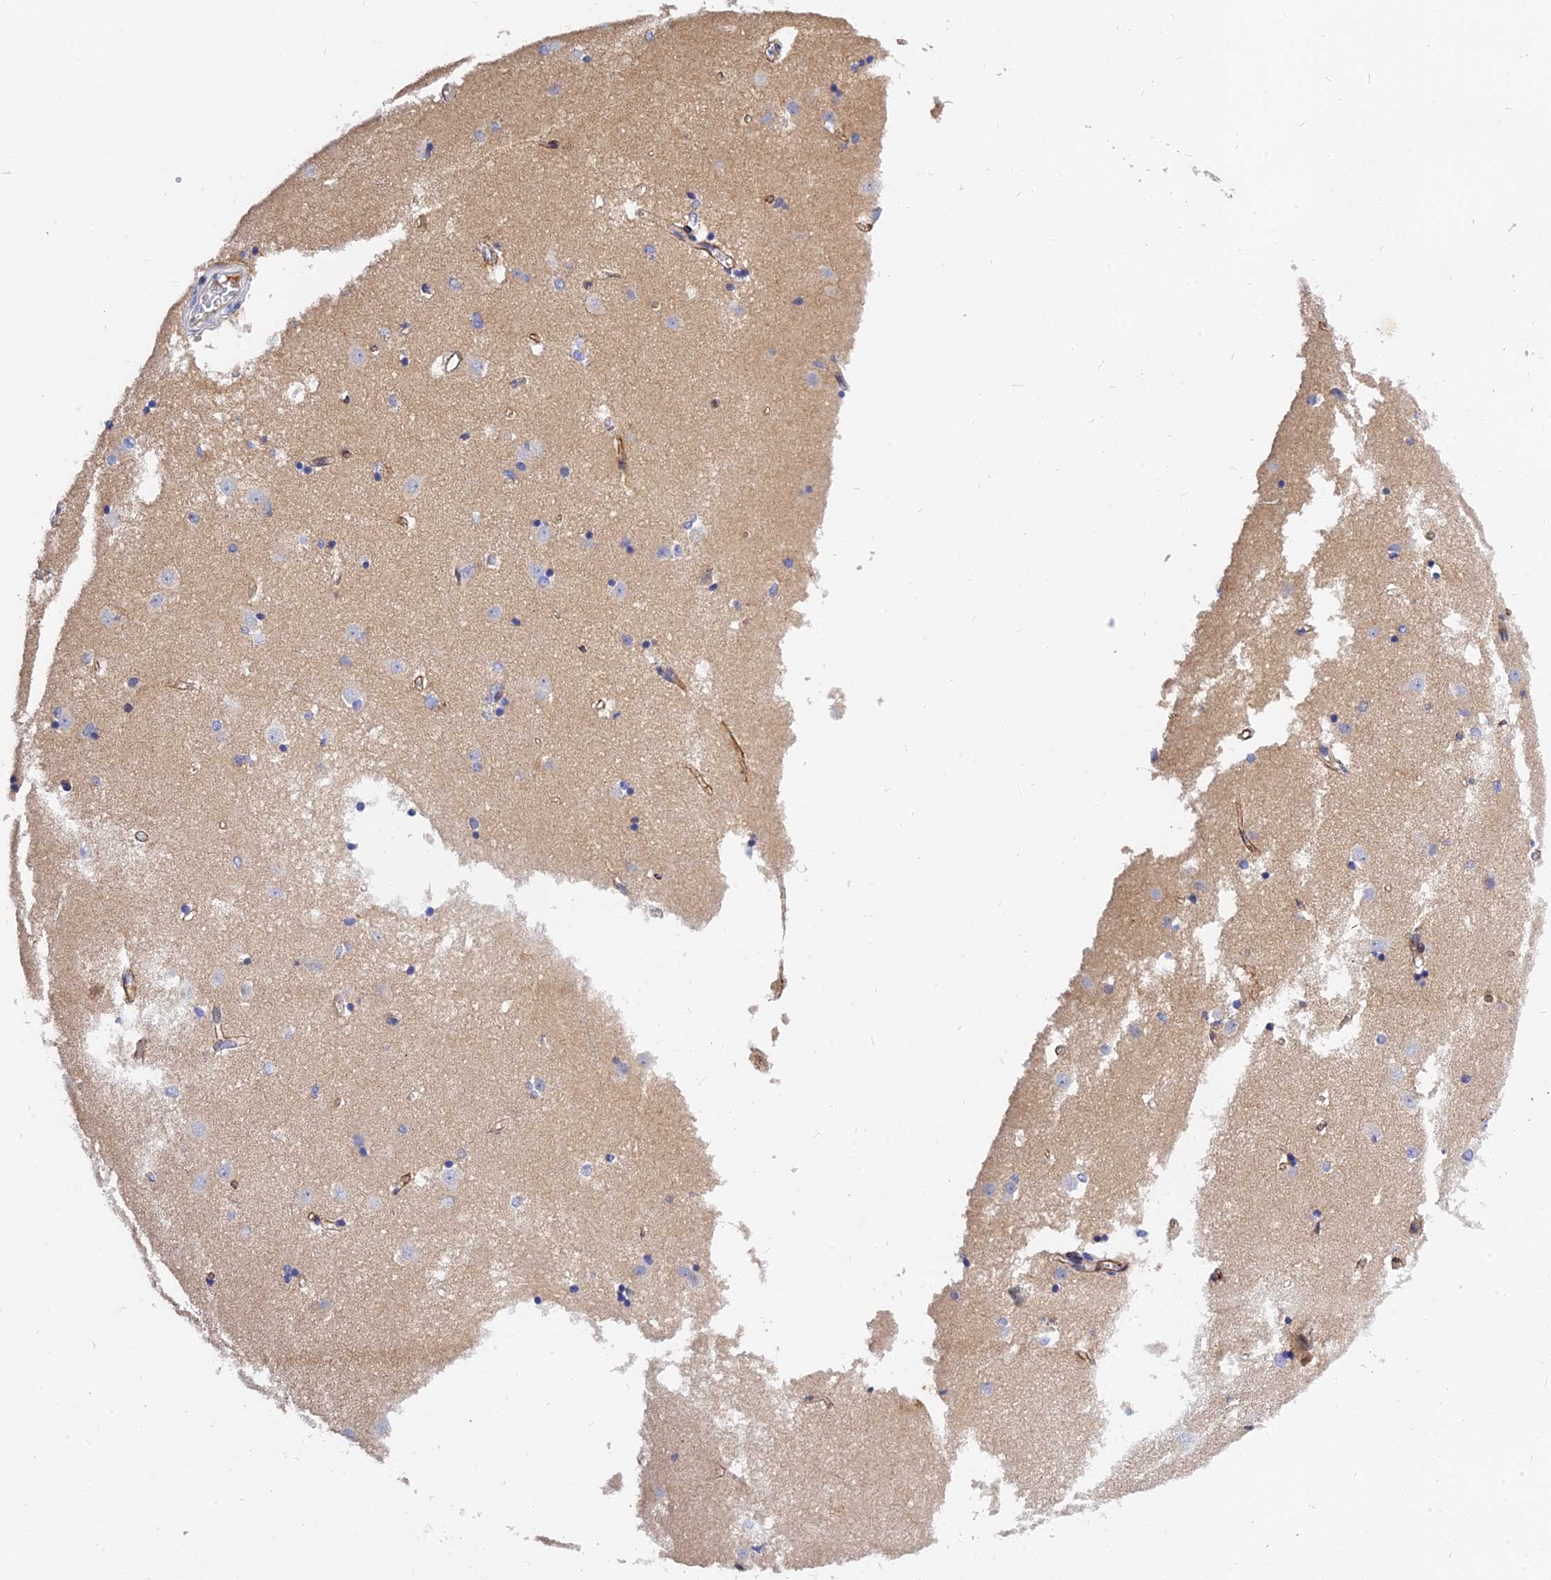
{"staining": {"intensity": "negative", "quantity": "none", "location": "none"}, "tissue": "caudate", "cell_type": "Glial cells", "image_type": "normal", "snomed": [{"axis": "morphology", "description": "Normal tissue, NOS"}, {"axis": "topography", "description": "Lateral ventricle wall"}], "caption": "This is an immunohistochemistry image of normal human caudate. There is no positivity in glial cells.", "gene": "MRPL35", "patient": {"sex": "male", "age": 45}}